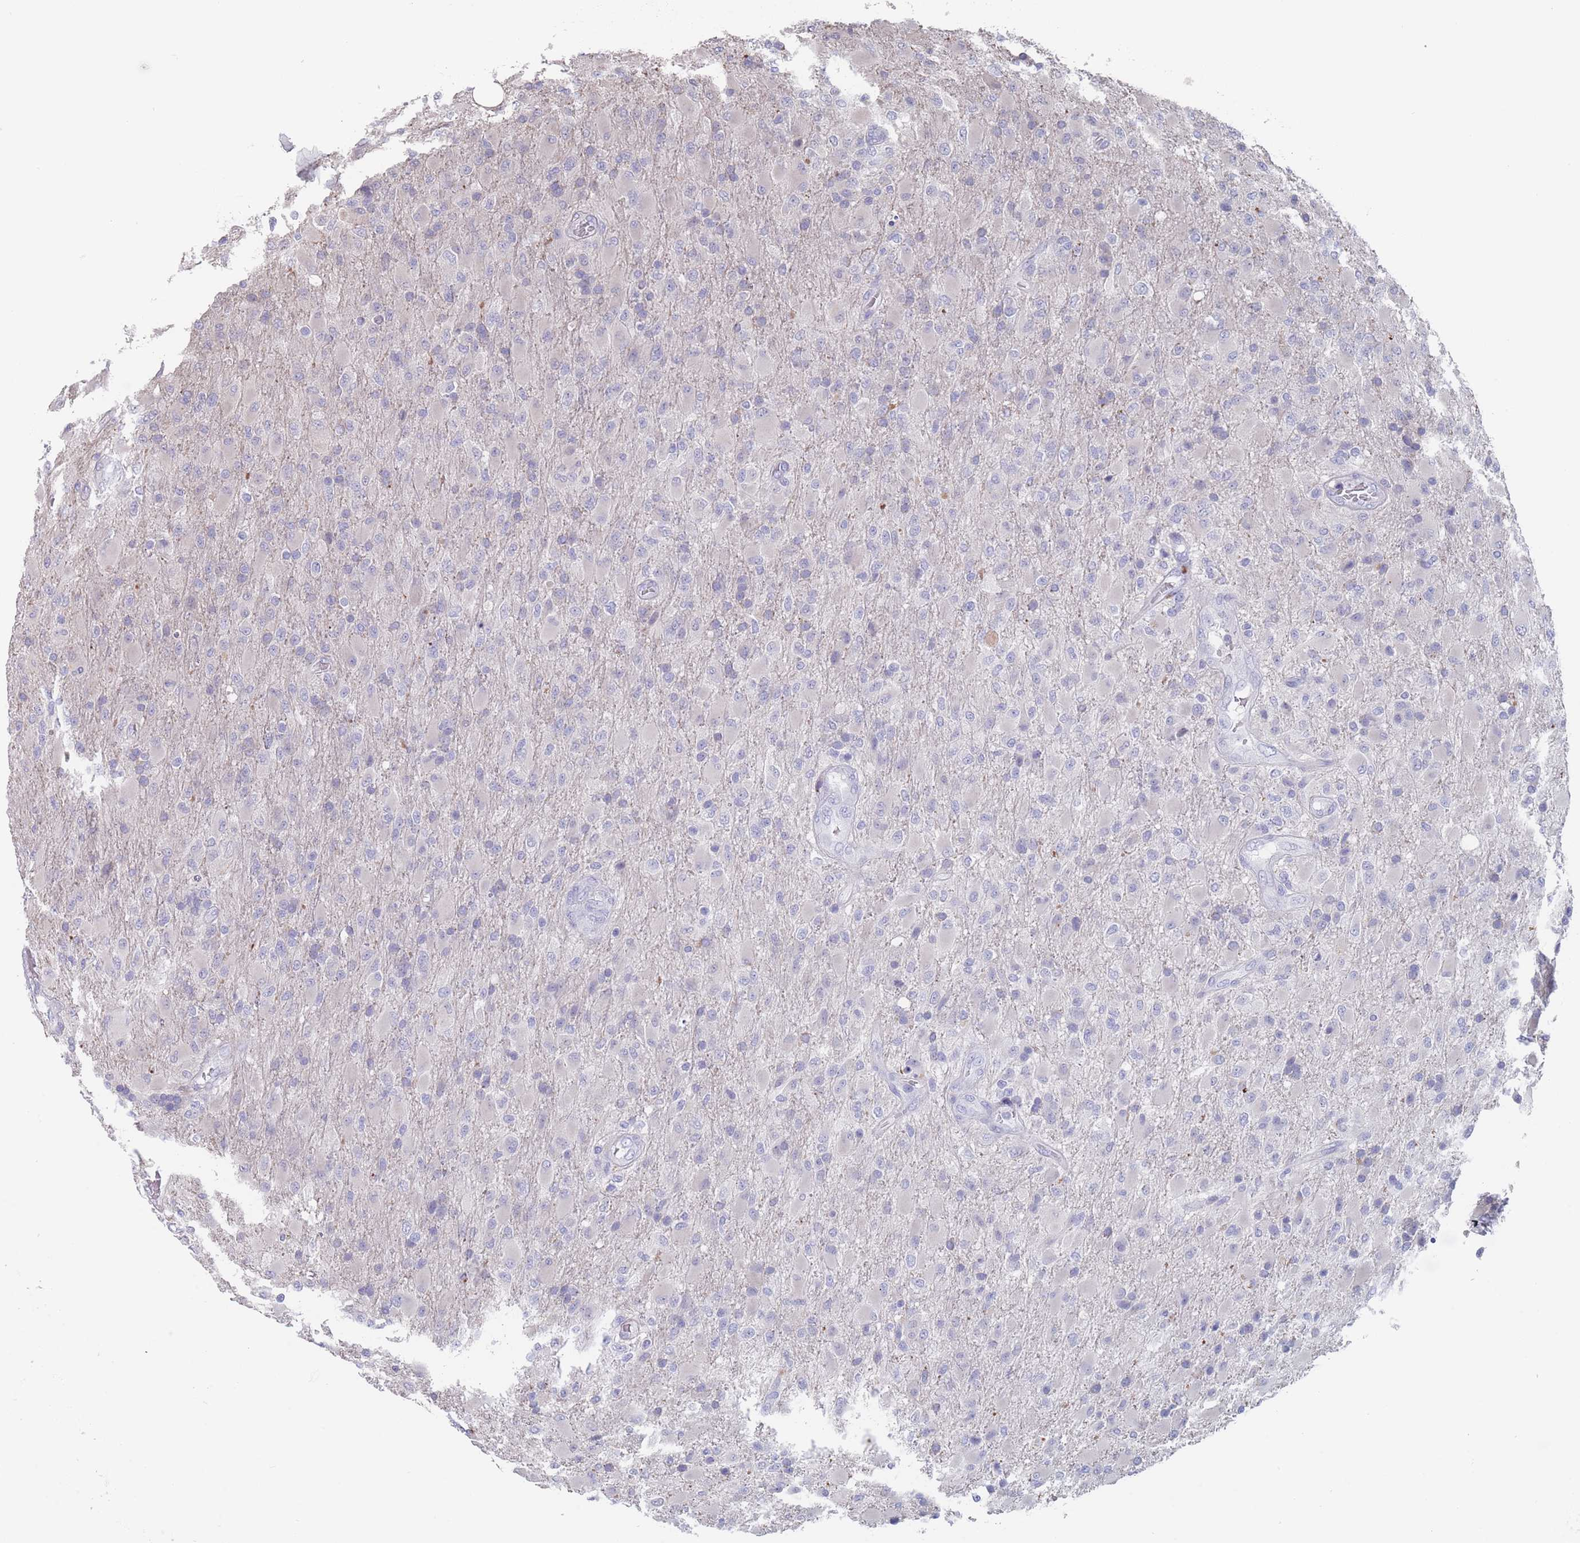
{"staining": {"intensity": "negative", "quantity": "none", "location": "none"}, "tissue": "glioma", "cell_type": "Tumor cells", "image_type": "cancer", "snomed": [{"axis": "morphology", "description": "Glioma, malignant, Low grade"}, {"axis": "topography", "description": "Brain"}], "caption": "A high-resolution micrograph shows immunohistochemistry (IHC) staining of malignant low-grade glioma, which shows no significant staining in tumor cells. (DAB immunohistochemistry, high magnification).", "gene": "CYP51A1", "patient": {"sex": "male", "age": 65}}